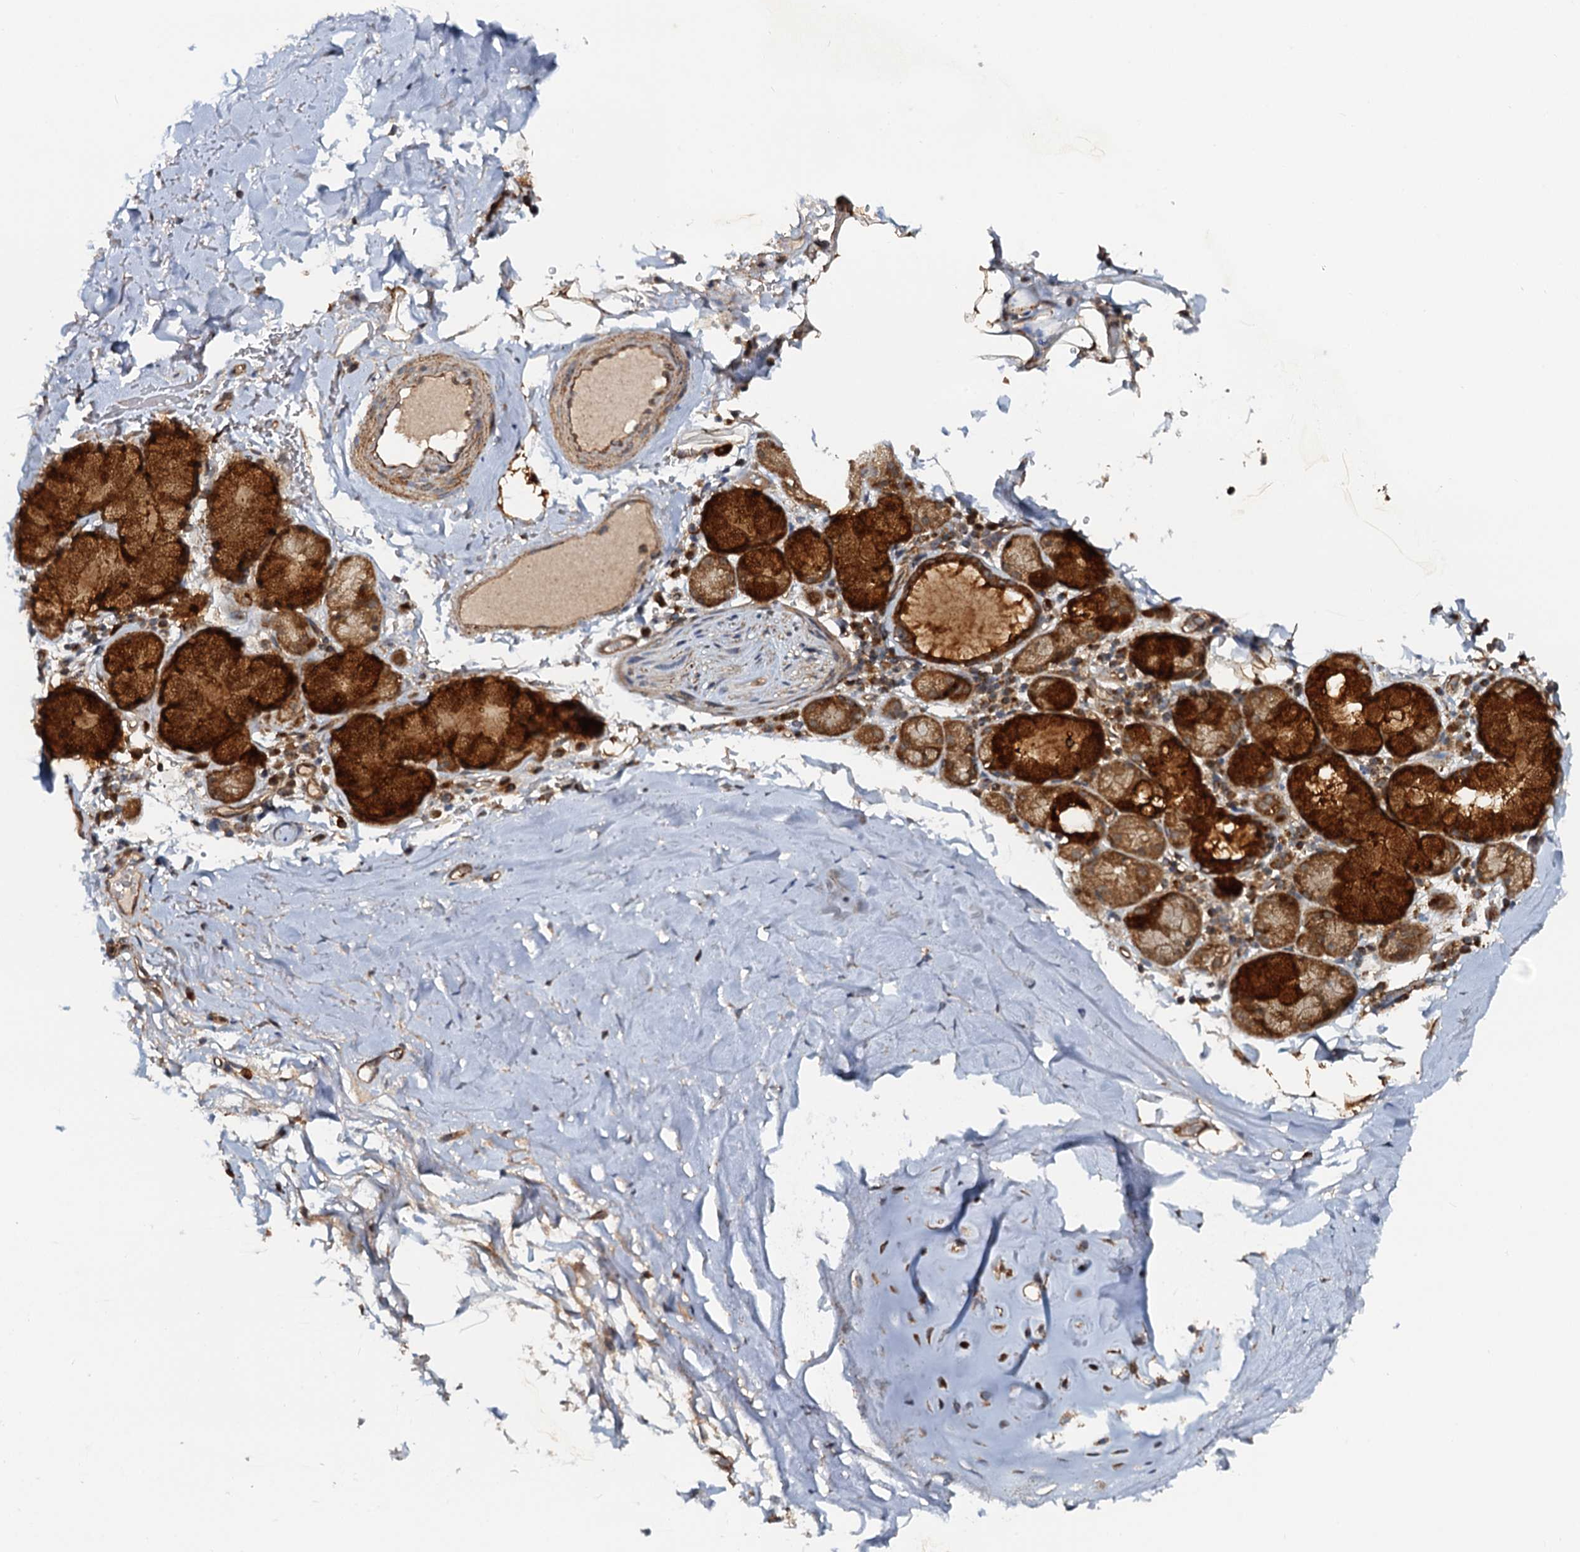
{"staining": {"intensity": "negative", "quantity": "none", "location": "none"}, "tissue": "adipose tissue", "cell_type": "Adipocytes", "image_type": "normal", "snomed": [{"axis": "morphology", "description": "Normal tissue, NOS"}, {"axis": "topography", "description": "Lymph node"}, {"axis": "topography", "description": "Bronchus"}], "caption": "Immunohistochemical staining of unremarkable adipose tissue reveals no significant expression in adipocytes. The staining is performed using DAB (3,3'-diaminobenzidine) brown chromogen with nuclei counter-stained in using hematoxylin.", "gene": "AAGAB", "patient": {"sex": "male", "age": 63}}